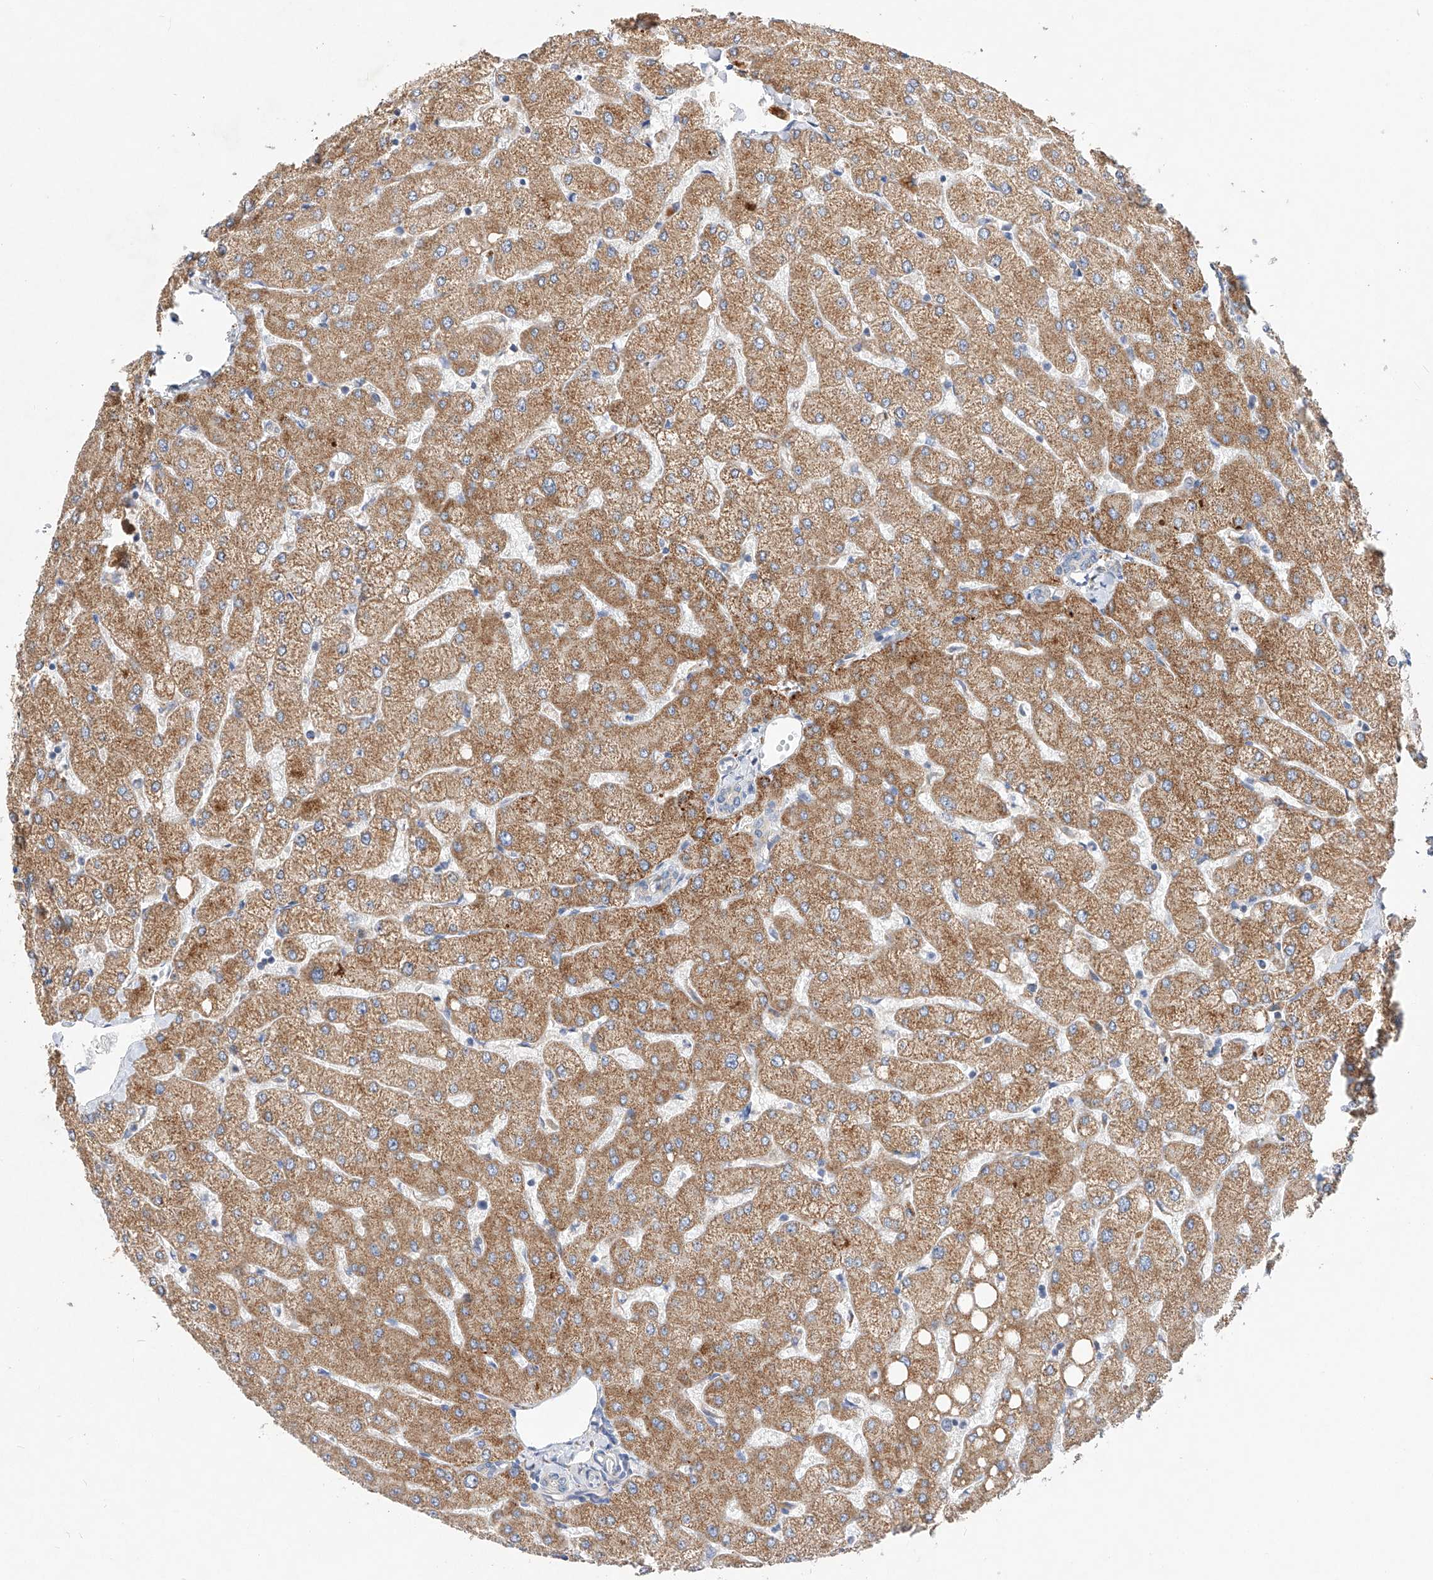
{"staining": {"intensity": "negative", "quantity": "none", "location": "none"}, "tissue": "liver", "cell_type": "Cholangiocytes", "image_type": "normal", "snomed": [{"axis": "morphology", "description": "Normal tissue, NOS"}, {"axis": "topography", "description": "Liver"}], "caption": "This is an immunohistochemistry image of unremarkable liver. There is no staining in cholangiocytes.", "gene": "AMD1", "patient": {"sex": "female", "age": 54}}